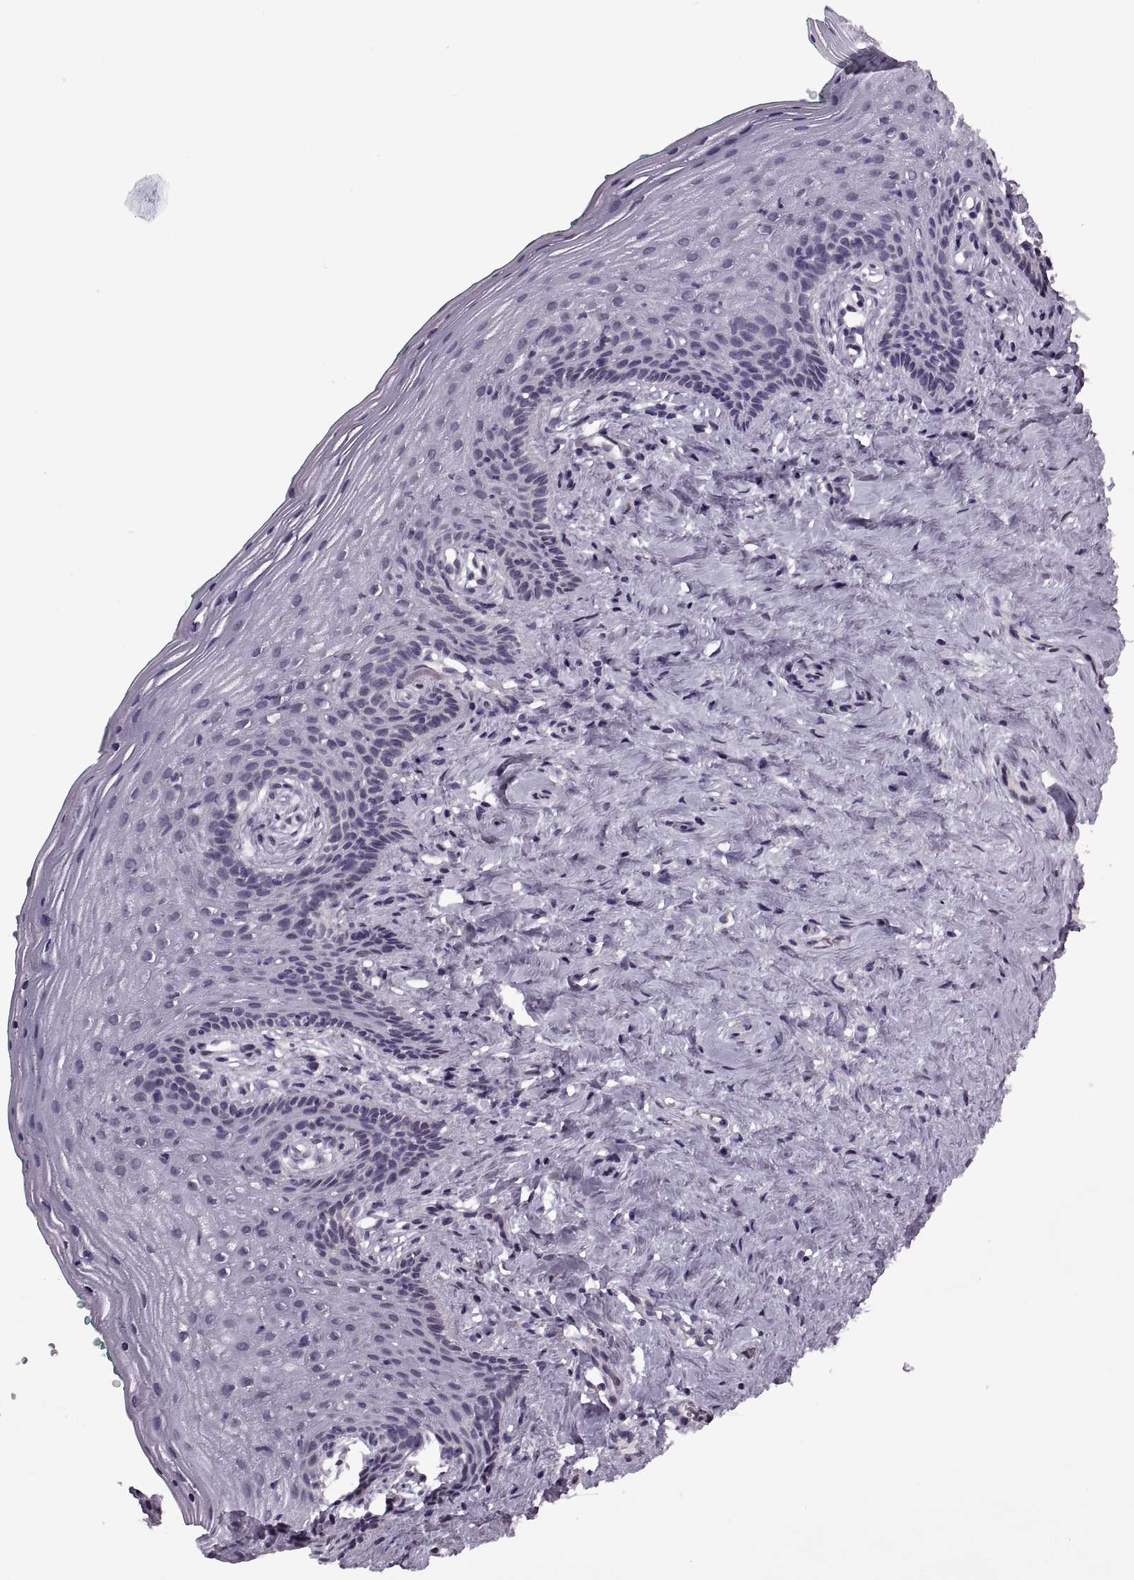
{"staining": {"intensity": "negative", "quantity": "none", "location": "none"}, "tissue": "vagina", "cell_type": "Squamous epithelial cells", "image_type": "normal", "snomed": [{"axis": "morphology", "description": "Normal tissue, NOS"}, {"axis": "topography", "description": "Vagina"}], "caption": "Vagina was stained to show a protein in brown. There is no significant expression in squamous epithelial cells. (Brightfield microscopy of DAB (3,3'-diaminobenzidine) IHC at high magnification).", "gene": "PRSS37", "patient": {"sex": "female", "age": 45}}